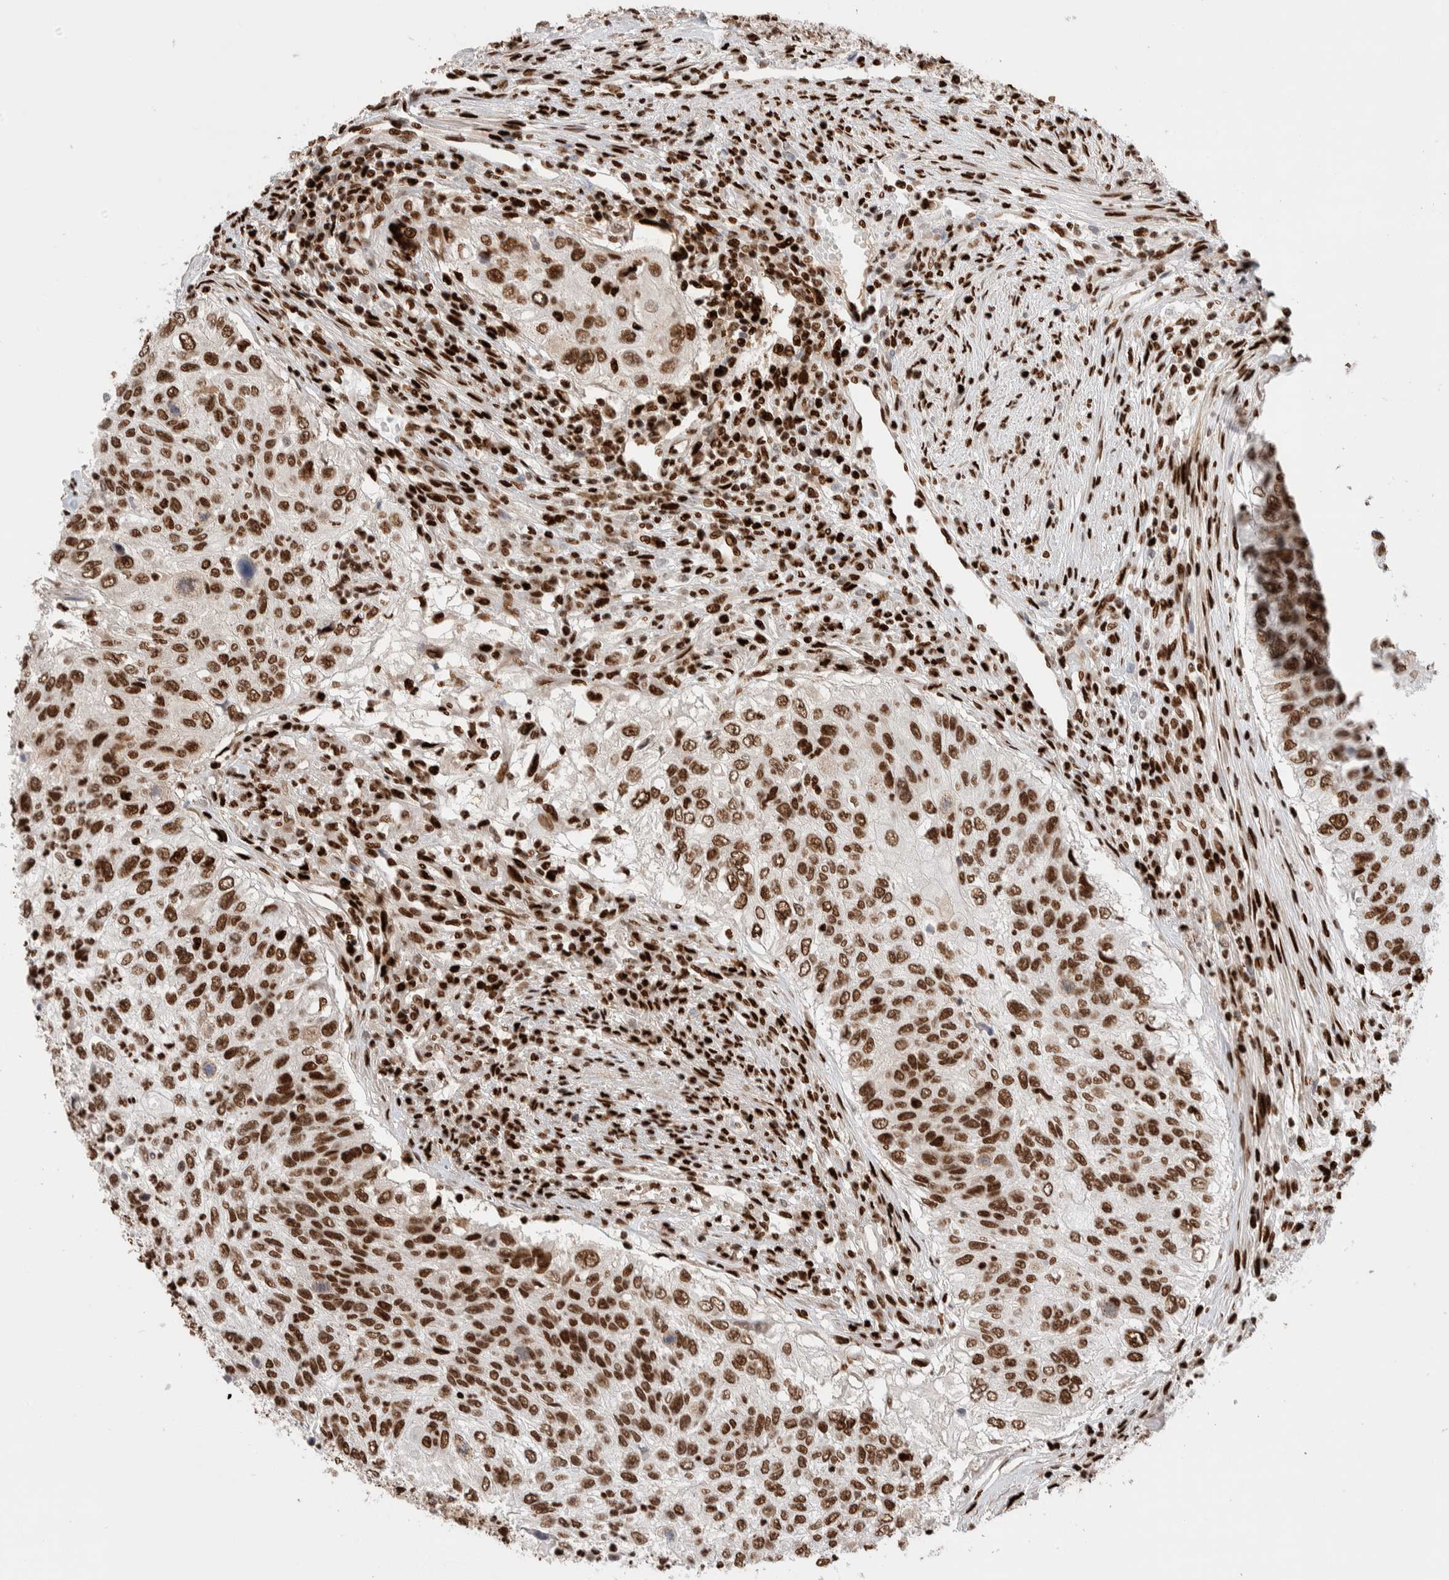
{"staining": {"intensity": "strong", "quantity": ">75%", "location": "nuclear"}, "tissue": "urothelial cancer", "cell_type": "Tumor cells", "image_type": "cancer", "snomed": [{"axis": "morphology", "description": "Urothelial carcinoma, High grade"}, {"axis": "topography", "description": "Urinary bladder"}], "caption": "High-magnification brightfield microscopy of urothelial carcinoma (high-grade) stained with DAB (3,3'-diaminobenzidine) (brown) and counterstained with hematoxylin (blue). tumor cells exhibit strong nuclear expression is appreciated in approximately>75% of cells.", "gene": "RNASEK-C17orf49", "patient": {"sex": "female", "age": 60}}